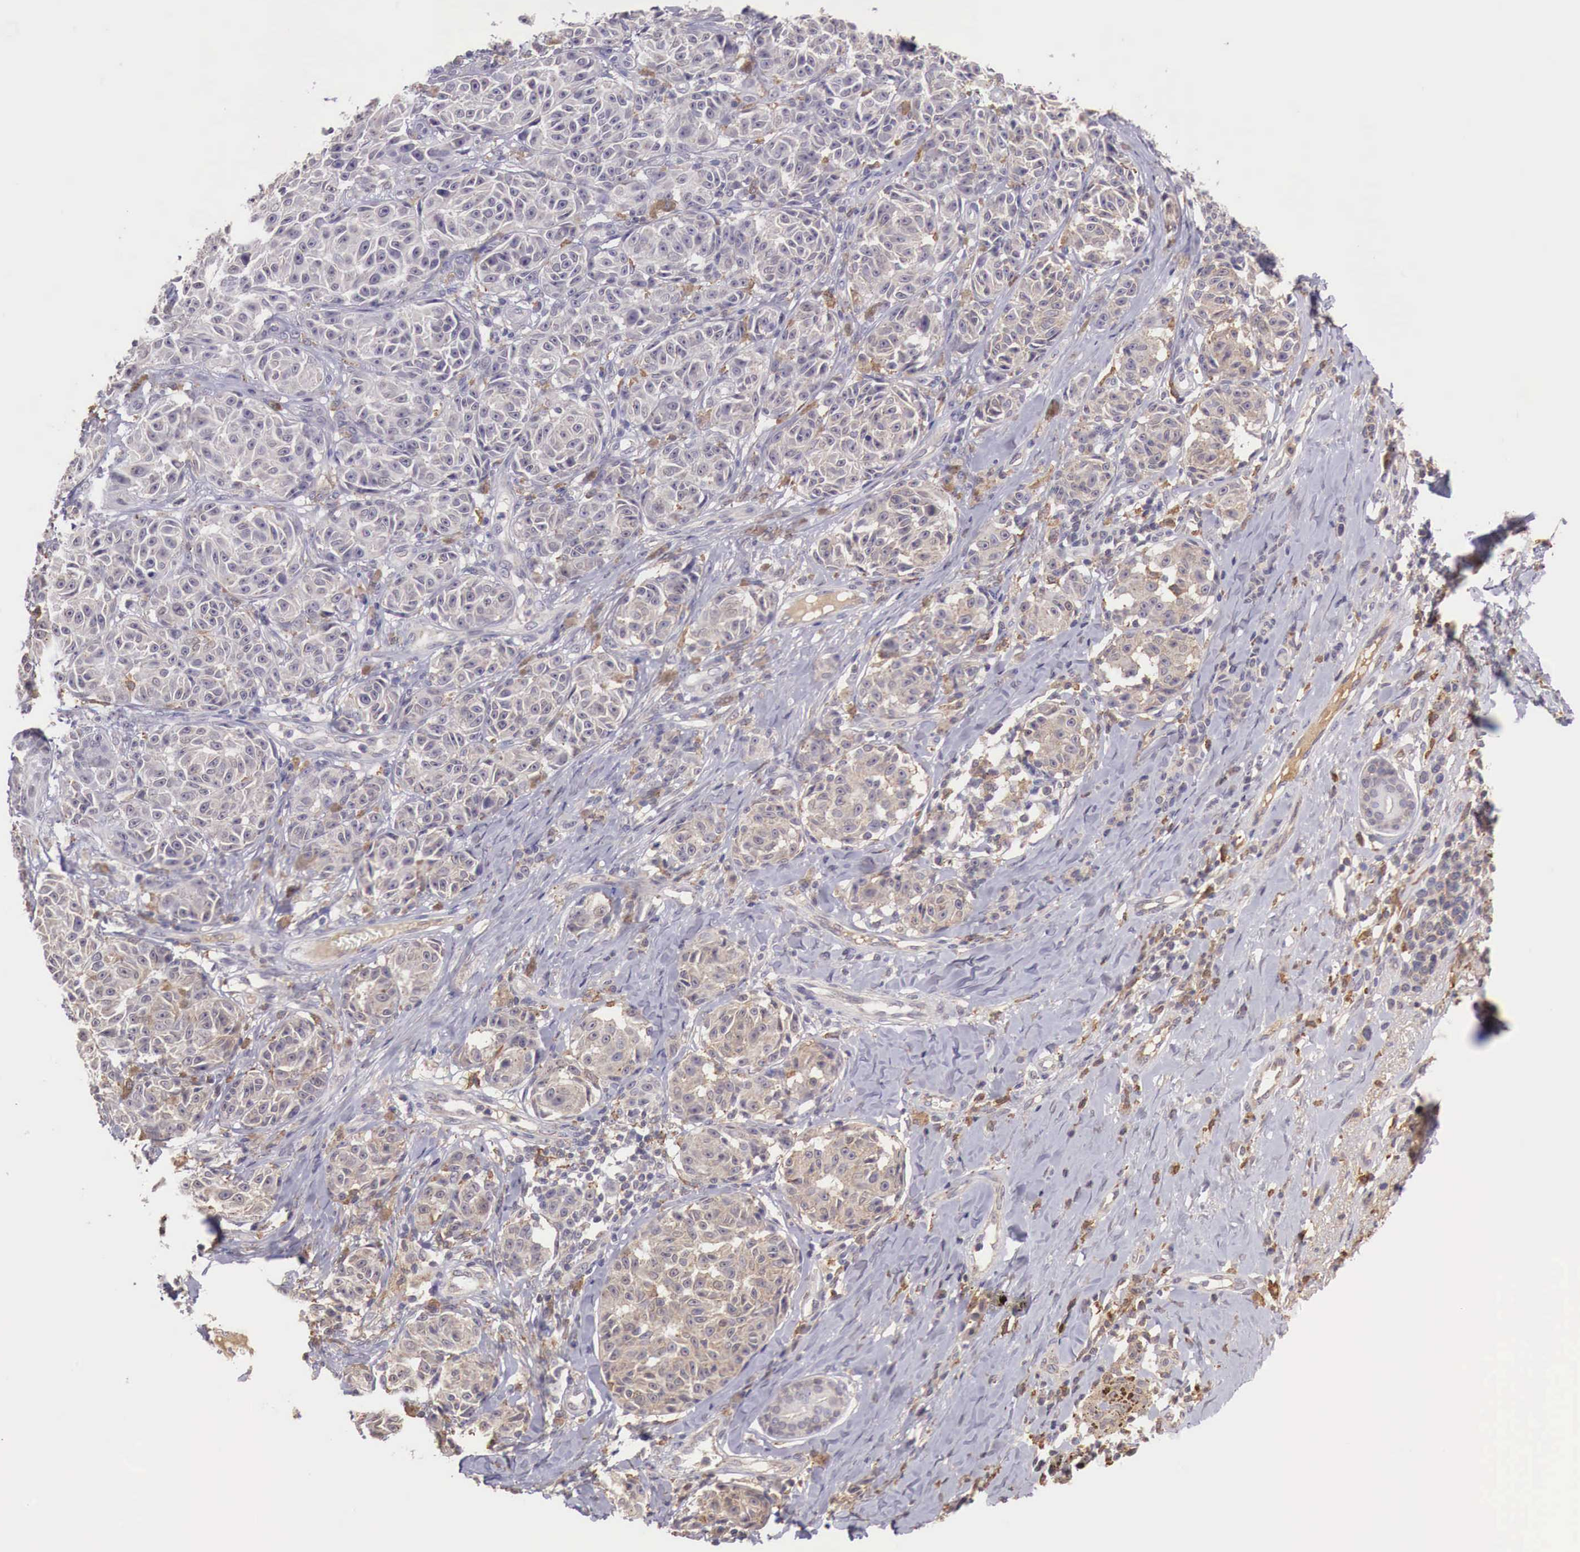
{"staining": {"intensity": "weak", "quantity": "25%-75%", "location": "cytoplasmic/membranous"}, "tissue": "melanoma", "cell_type": "Tumor cells", "image_type": "cancer", "snomed": [{"axis": "morphology", "description": "Malignant melanoma, NOS"}, {"axis": "topography", "description": "Skin"}], "caption": "Immunohistochemical staining of human melanoma demonstrates low levels of weak cytoplasmic/membranous positivity in about 25%-75% of tumor cells.", "gene": "CHRDL1", "patient": {"sex": "male", "age": 49}}